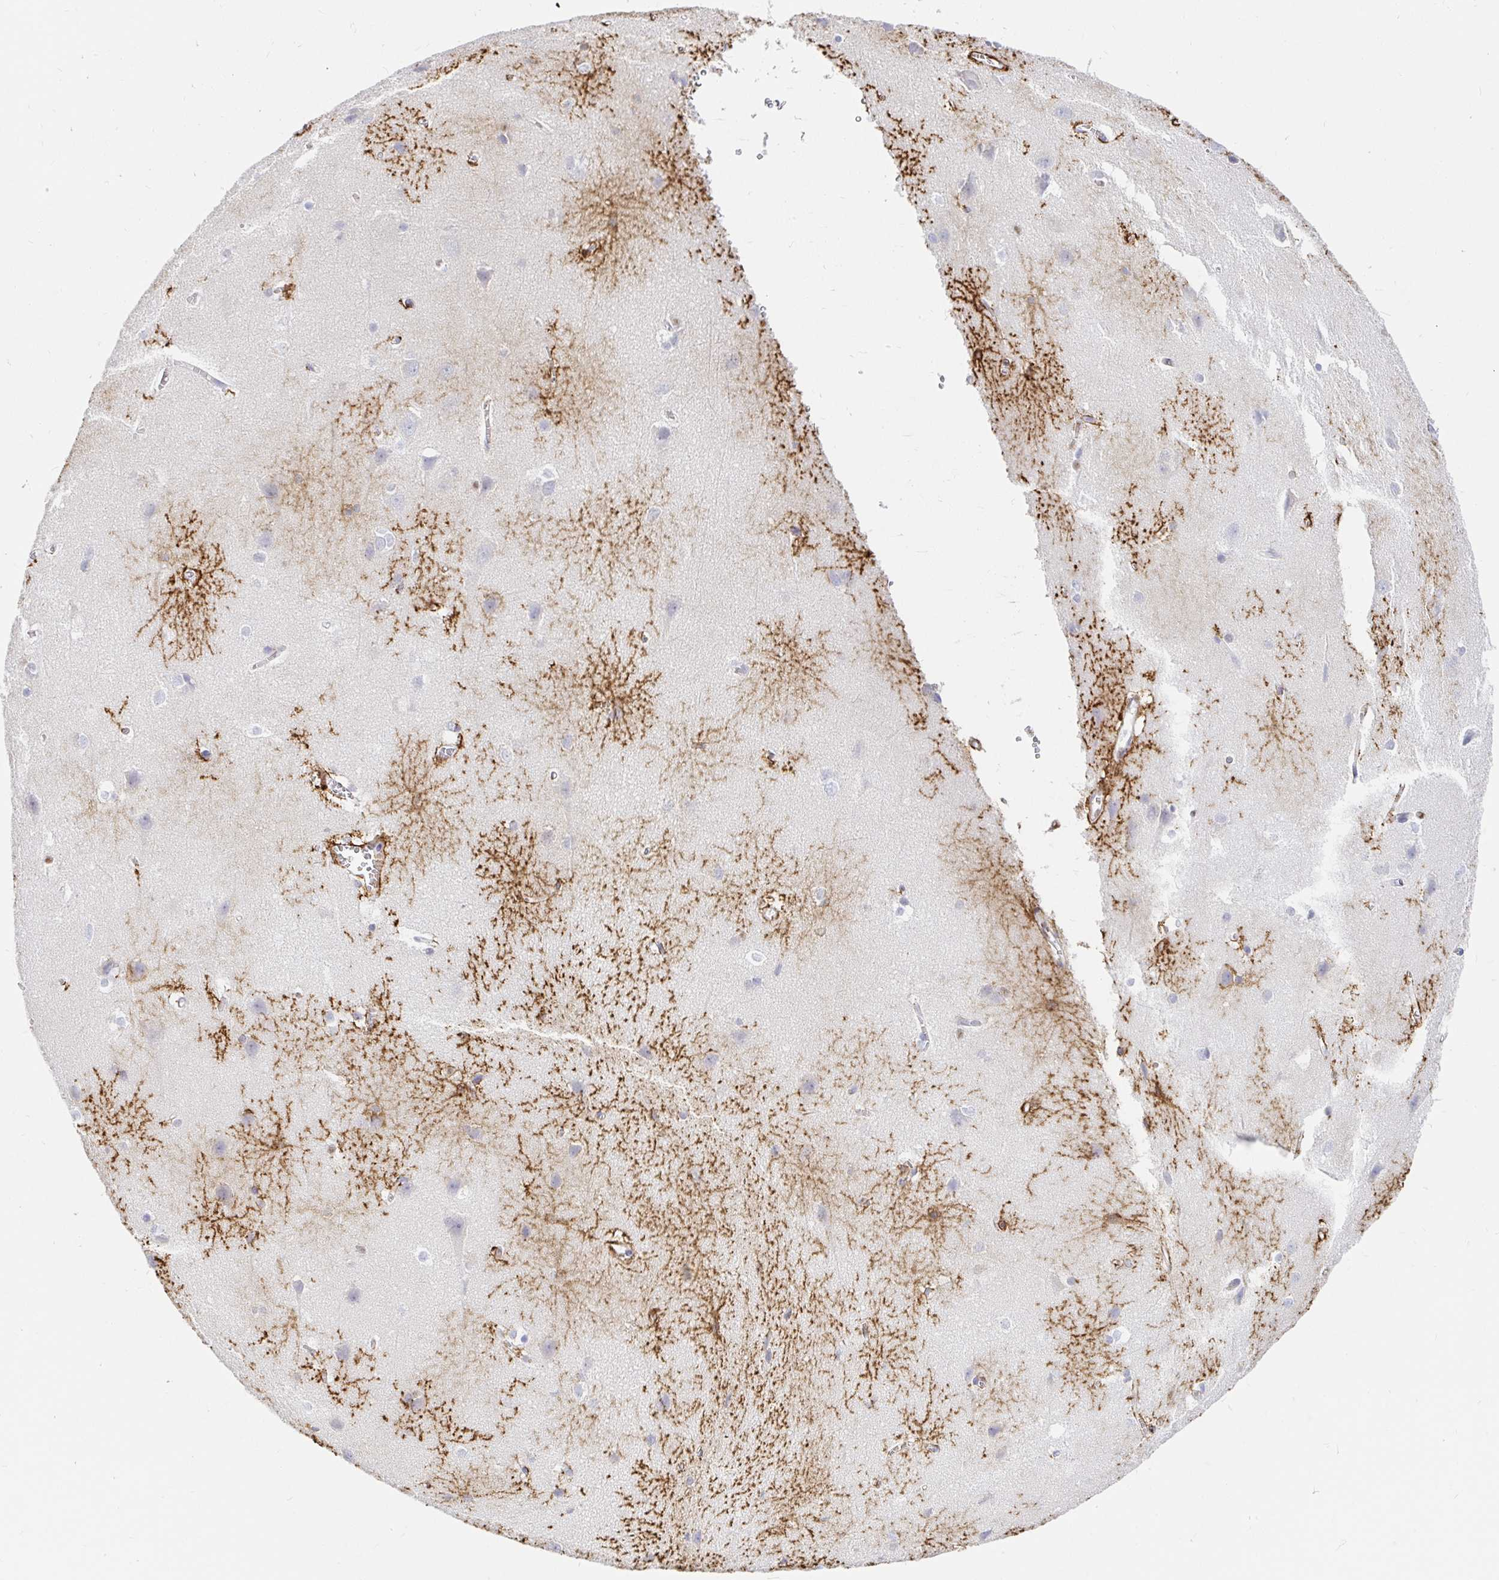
{"staining": {"intensity": "negative", "quantity": "none", "location": "none"}, "tissue": "cerebral cortex", "cell_type": "Endothelial cells", "image_type": "normal", "snomed": [{"axis": "morphology", "description": "Normal tissue, NOS"}, {"axis": "topography", "description": "Cerebral cortex"}], "caption": "High magnification brightfield microscopy of unremarkable cerebral cortex stained with DAB (3,3'-diaminobenzidine) (brown) and counterstained with hematoxylin (blue): endothelial cells show no significant expression. (DAB immunohistochemistry (IHC) with hematoxylin counter stain).", "gene": "HINFP", "patient": {"sex": "male", "age": 37}}